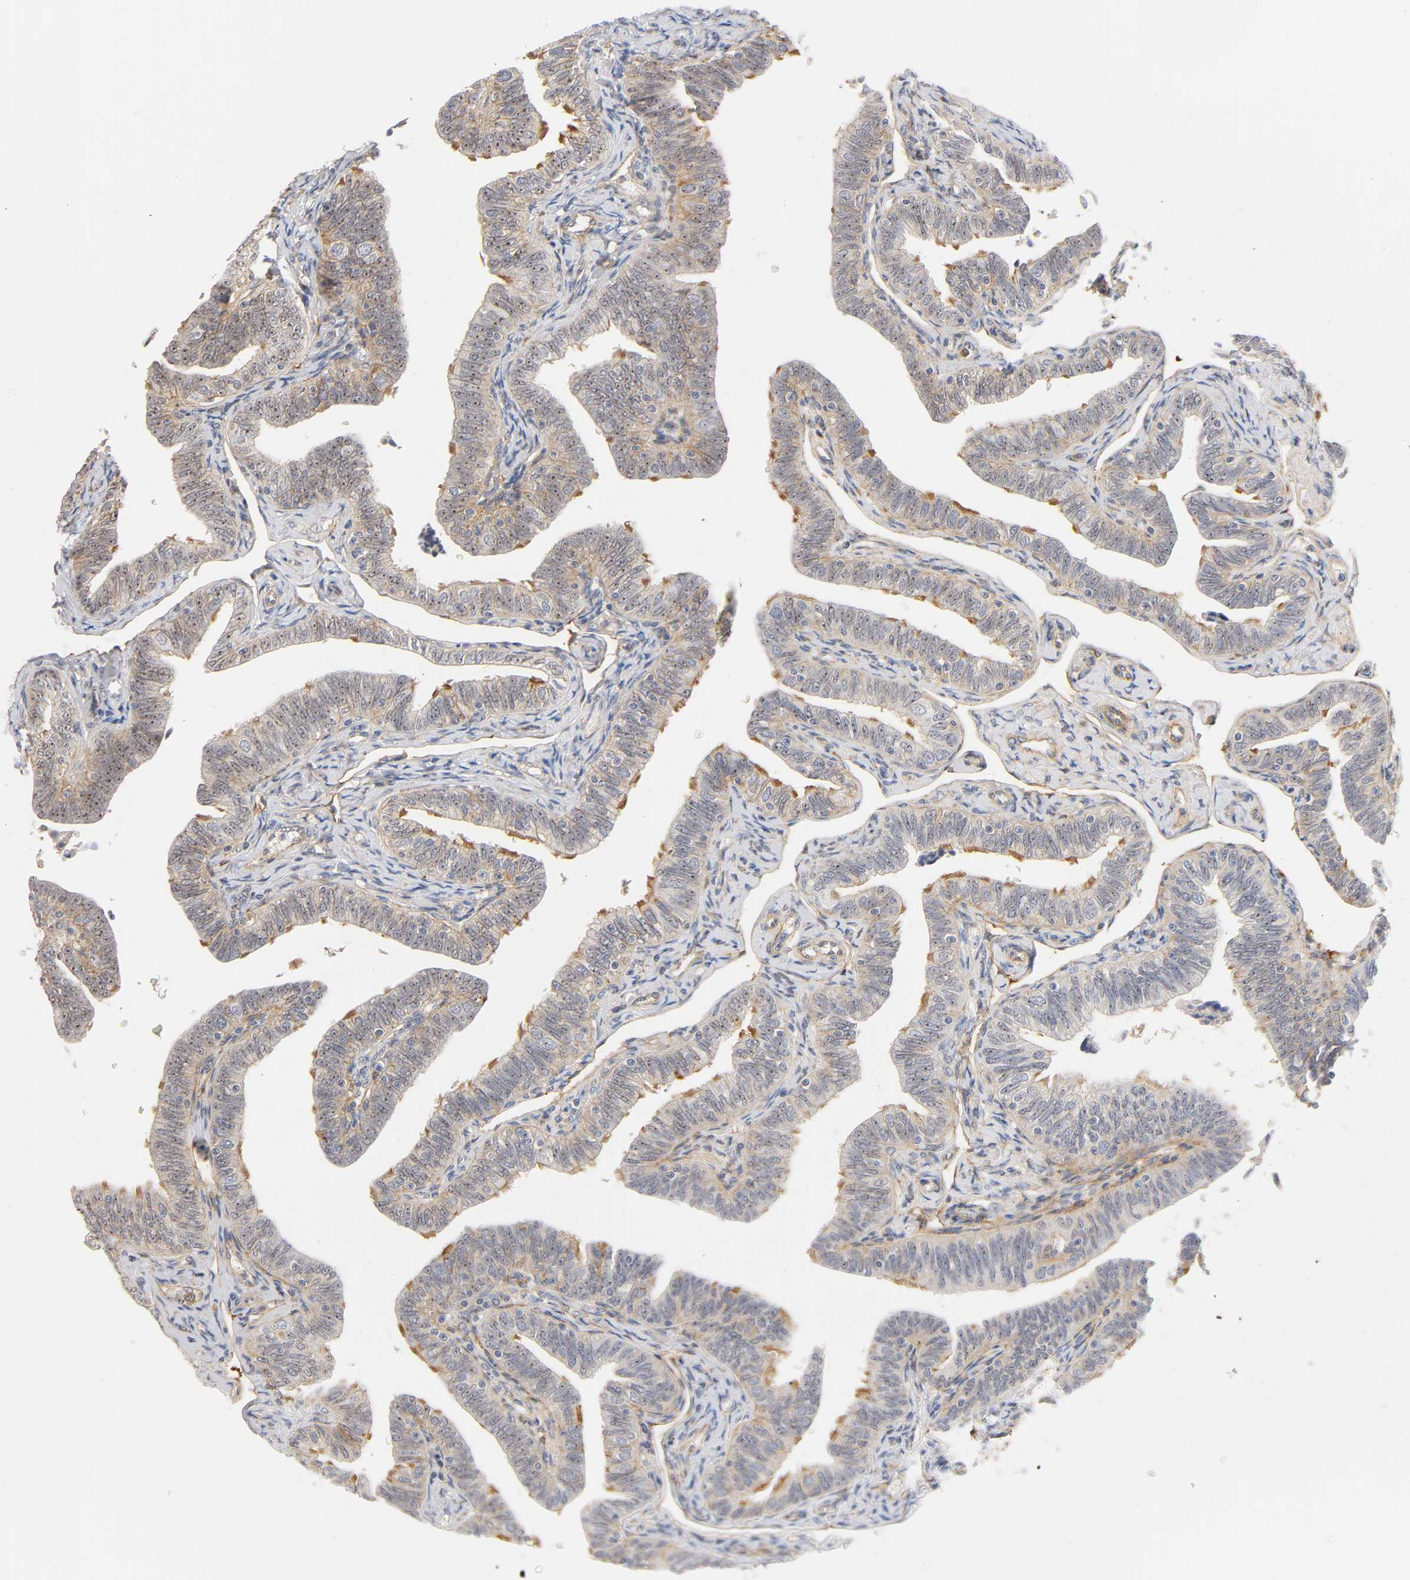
{"staining": {"intensity": "moderate", "quantity": ">75%", "location": "cytoplasmic/membranous,nuclear"}, "tissue": "fallopian tube", "cell_type": "Glandular cells", "image_type": "normal", "snomed": [{"axis": "morphology", "description": "Normal tissue, NOS"}, {"axis": "topography", "description": "Fallopian tube"}, {"axis": "topography", "description": "Ovary"}], "caption": "Protein expression analysis of normal fallopian tube demonstrates moderate cytoplasmic/membranous,nuclear expression in approximately >75% of glandular cells.", "gene": "PLD1", "patient": {"sex": "female", "age": 69}}